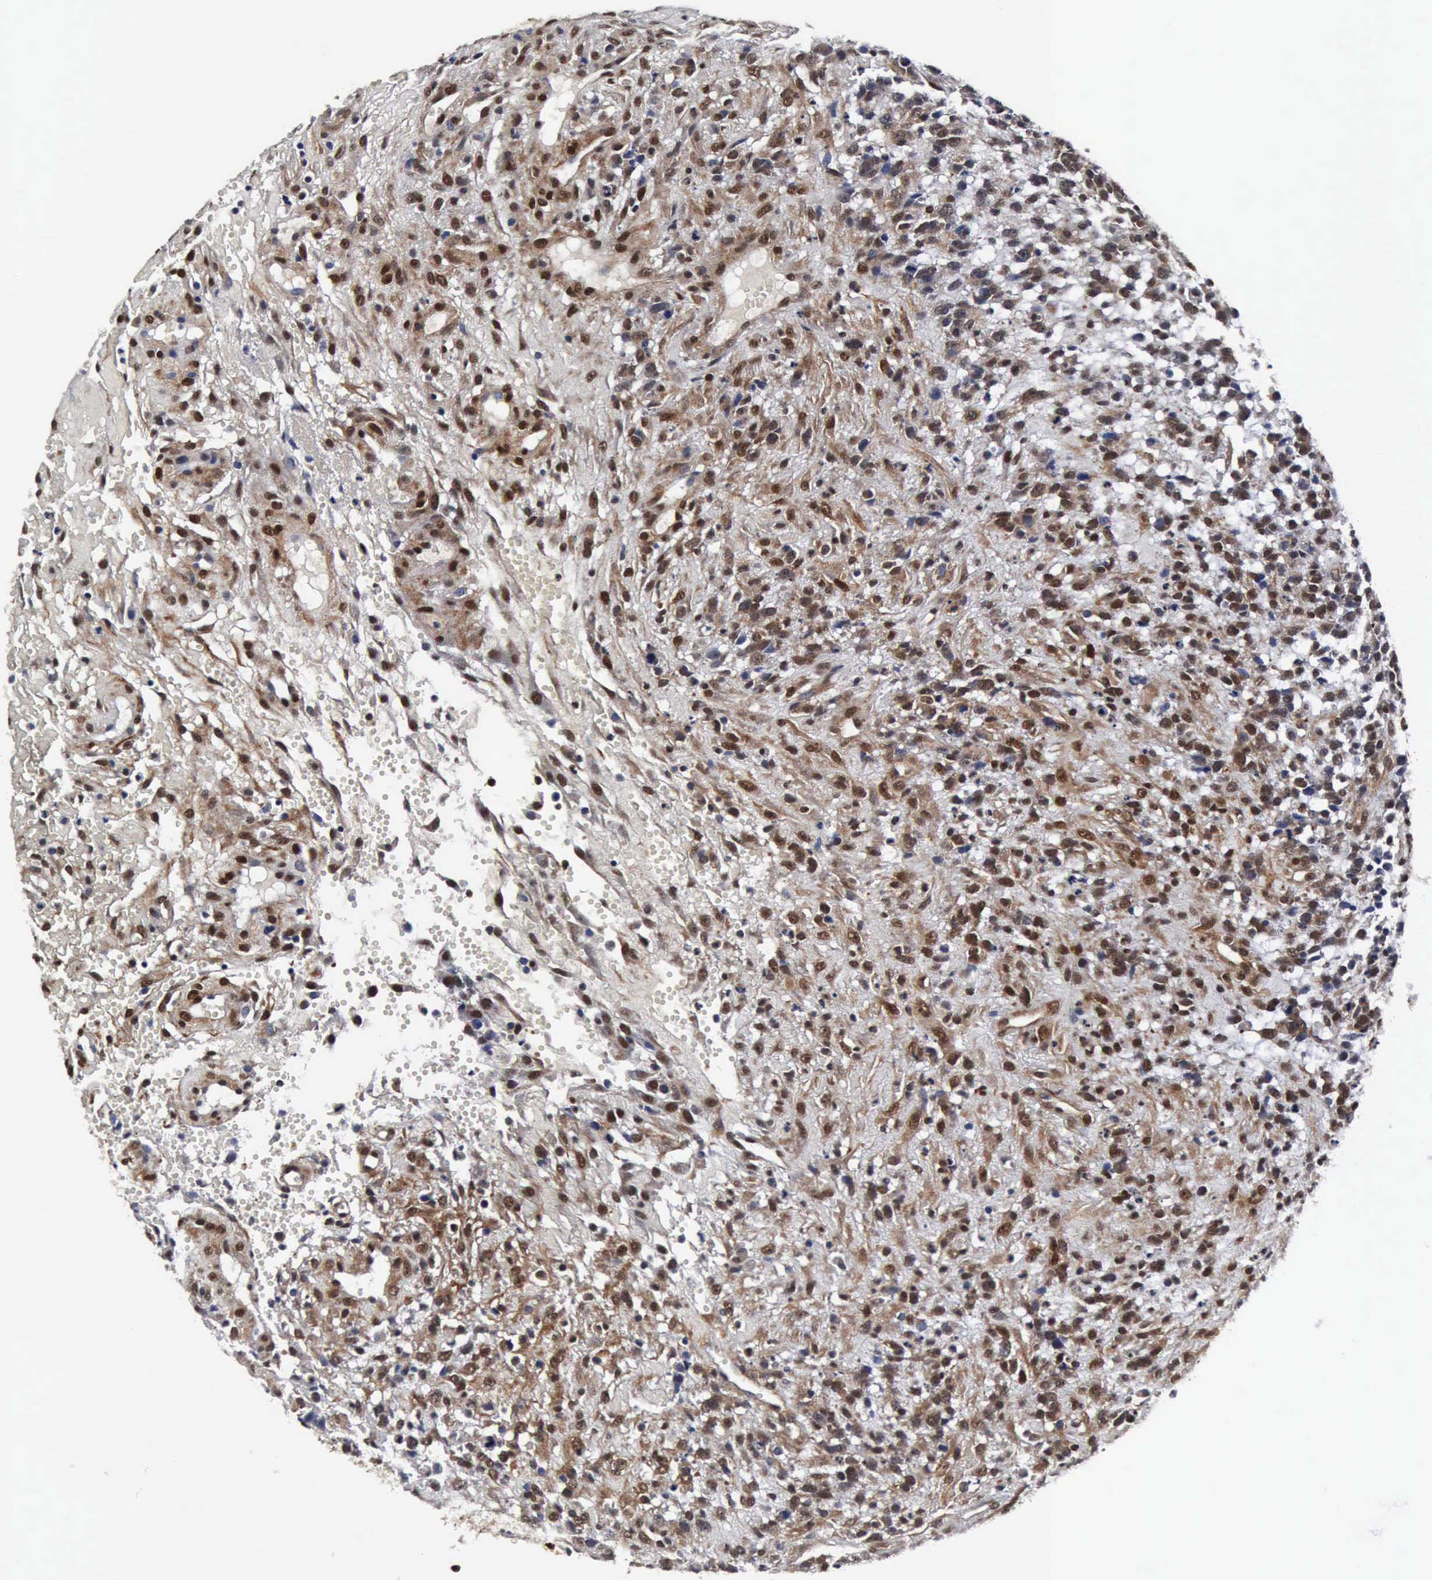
{"staining": {"intensity": "weak", "quantity": "25%-75%", "location": "cytoplasmic/membranous,nuclear"}, "tissue": "glioma", "cell_type": "Tumor cells", "image_type": "cancer", "snomed": [{"axis": "morphology", "description": "Glioma, malignant, High grade"}, {"axis": "topography", "description": "Brain"}], "caption": "Glioma stained for a protein demonstrates weak cytoplasmic/membranous and nuclear positivity in tumor cells. Using DAB (brown) and hematoxylin (blue) stains, captured at high magnification using brightfield microscopy.", "gene": "UBC", "patient": {"sex": "male", "age": 66}}